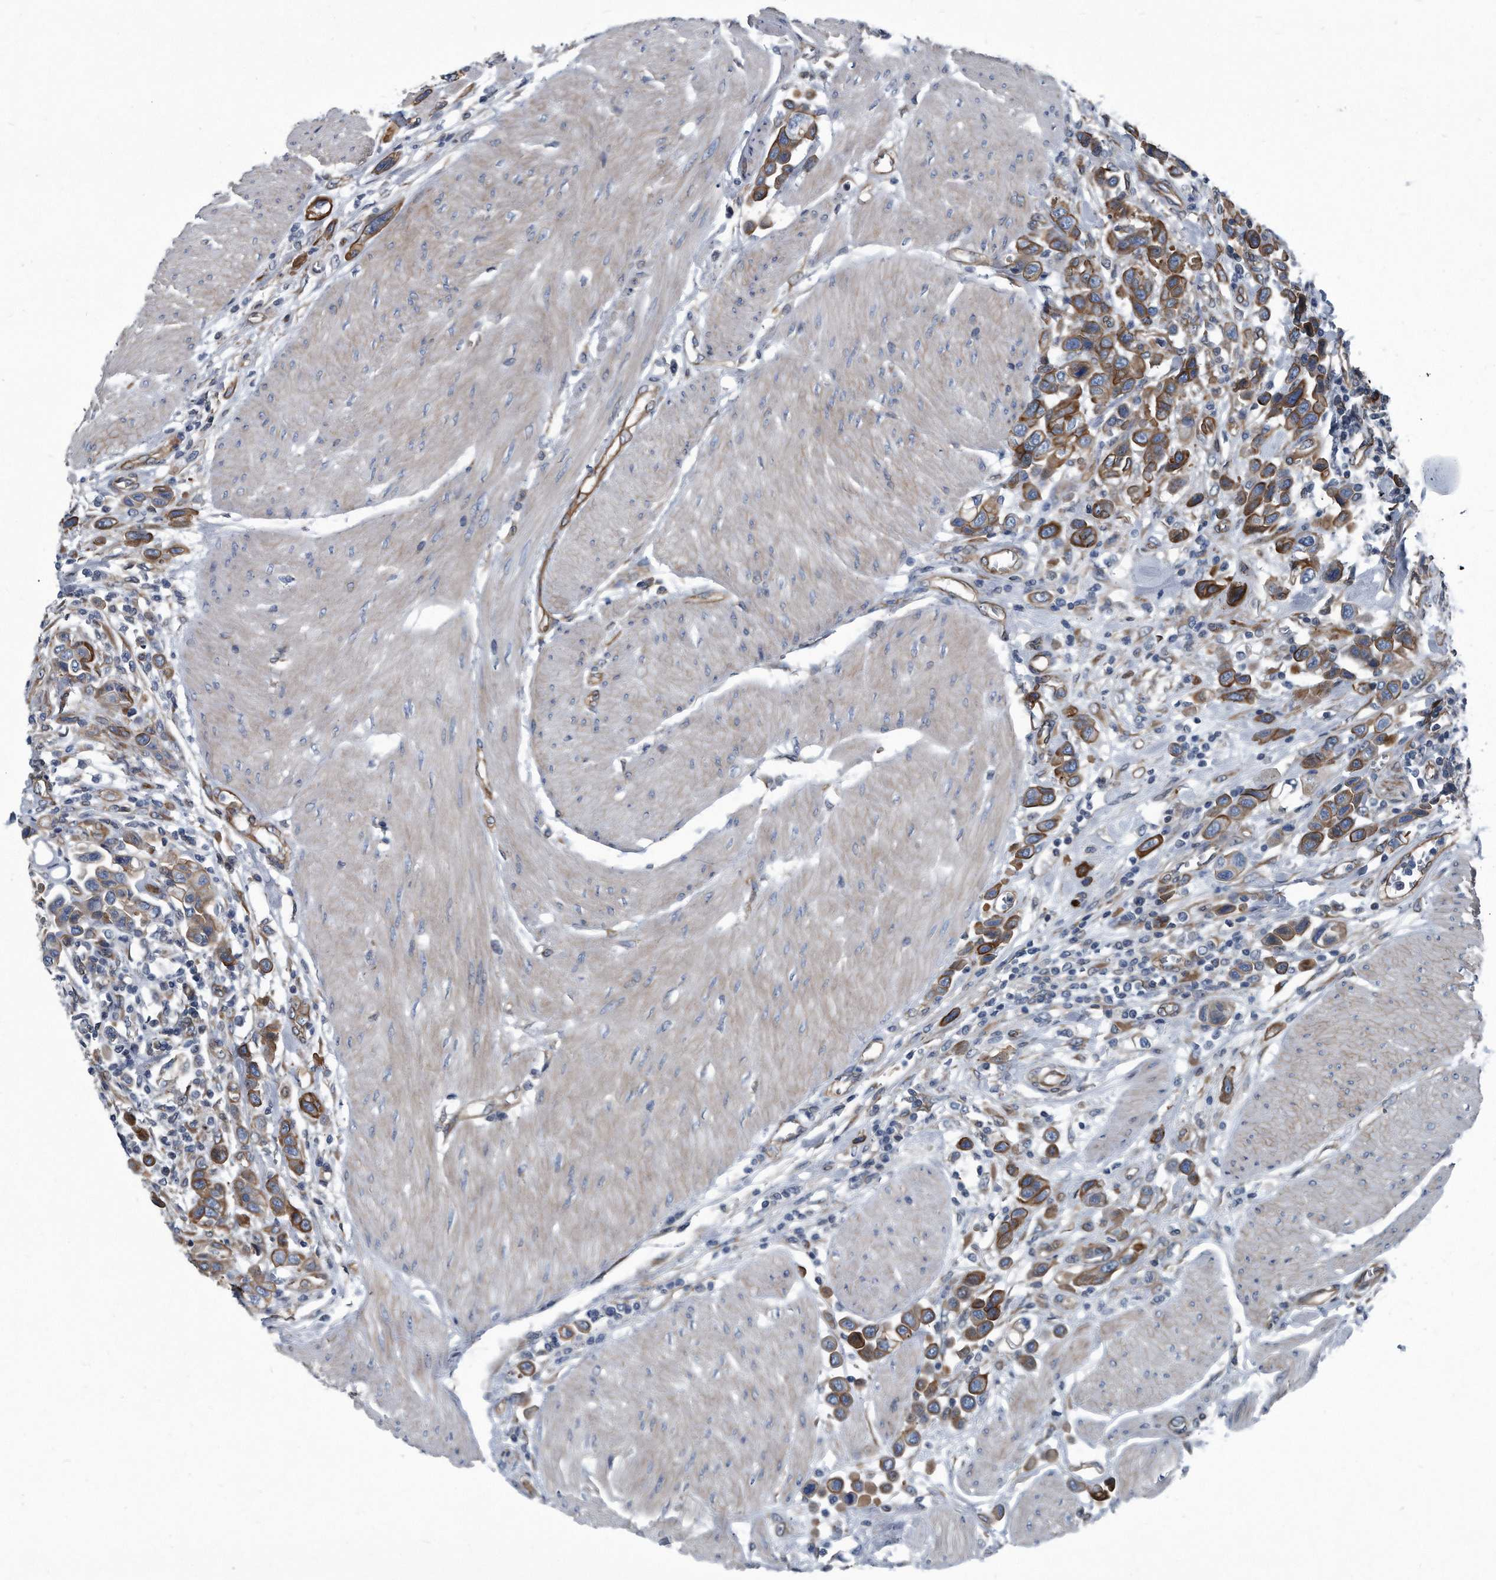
{"staining": {"intensity": "moderate", "quantity": ">75%", "location": "cytoplasmic/membranous"}, "tissue": "urothelial cancer", "cell_type": "Tumor cells", "image_type": "cancer", "snomed": [{"axis": "morphology", "description": "Urothelial carcinoma, High grade"}, {"axis": "topography", "description": "Urinary bladder"}], "caption": "Immunohistochemistry (IHC) staining of urothelial cancer, which displays medium levels of moderate cytoplasmic/membranous staining in approximately >75% of tumor cells indicating moderate cytoplasmic/membranous protein positivity. The staining was performed using DAB (3,3'-diaminobenzidine) (brown) for protein detection and nuclei were counterstained in hematoxylin (blue).", "gene": "PLEC", "patient": {"sex": "male", "age": 50}}